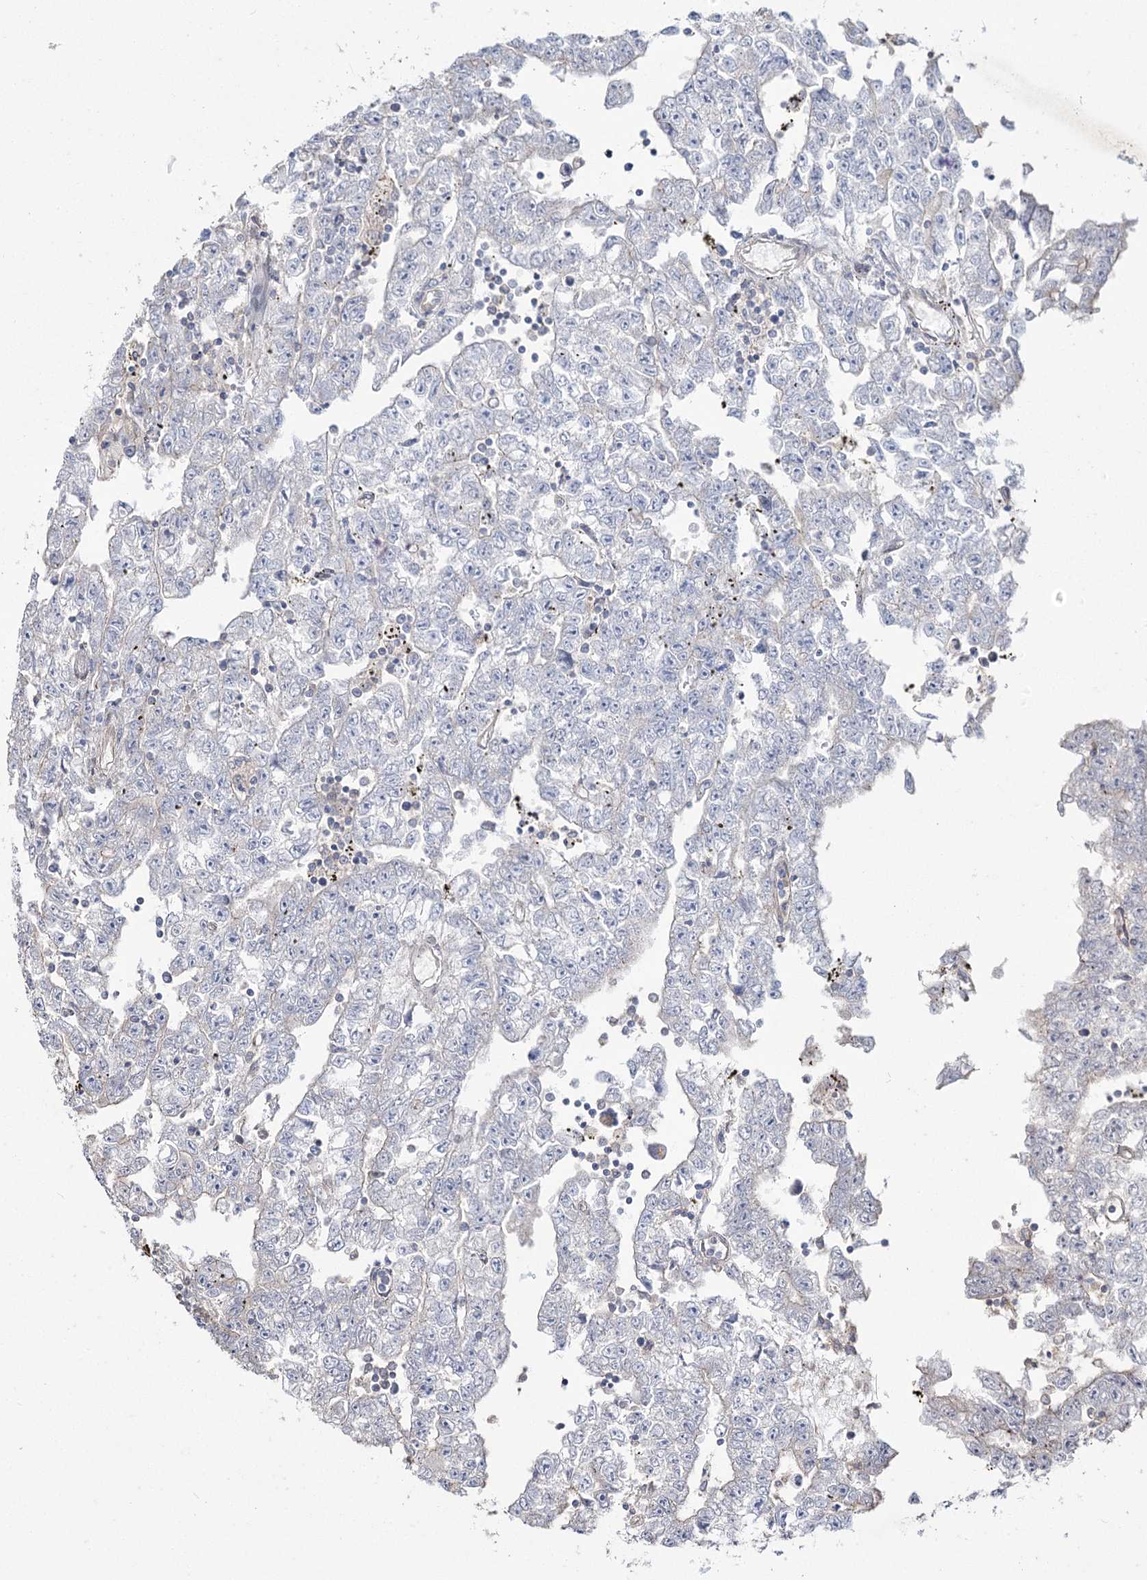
{"staining": {"intensity": "weak", "quantity": "<25%", "location": "cytoplasmic/membranous"}, "tissue": "testis cancer", "cell_type": "Tumor cells", "image_type": "cancer", "snomed": [{"axis": "morphology", "description": "Carcinoma, Embryonal, NOS"}, {"axis": "topography", "description": "Testis"}], "caption": "A micrograph of human embryonal carcinoma (testis) is negative for staining in tumor cells.", "gene": "SH3TC1", "patient": {"sex": "male", "age": 25}}